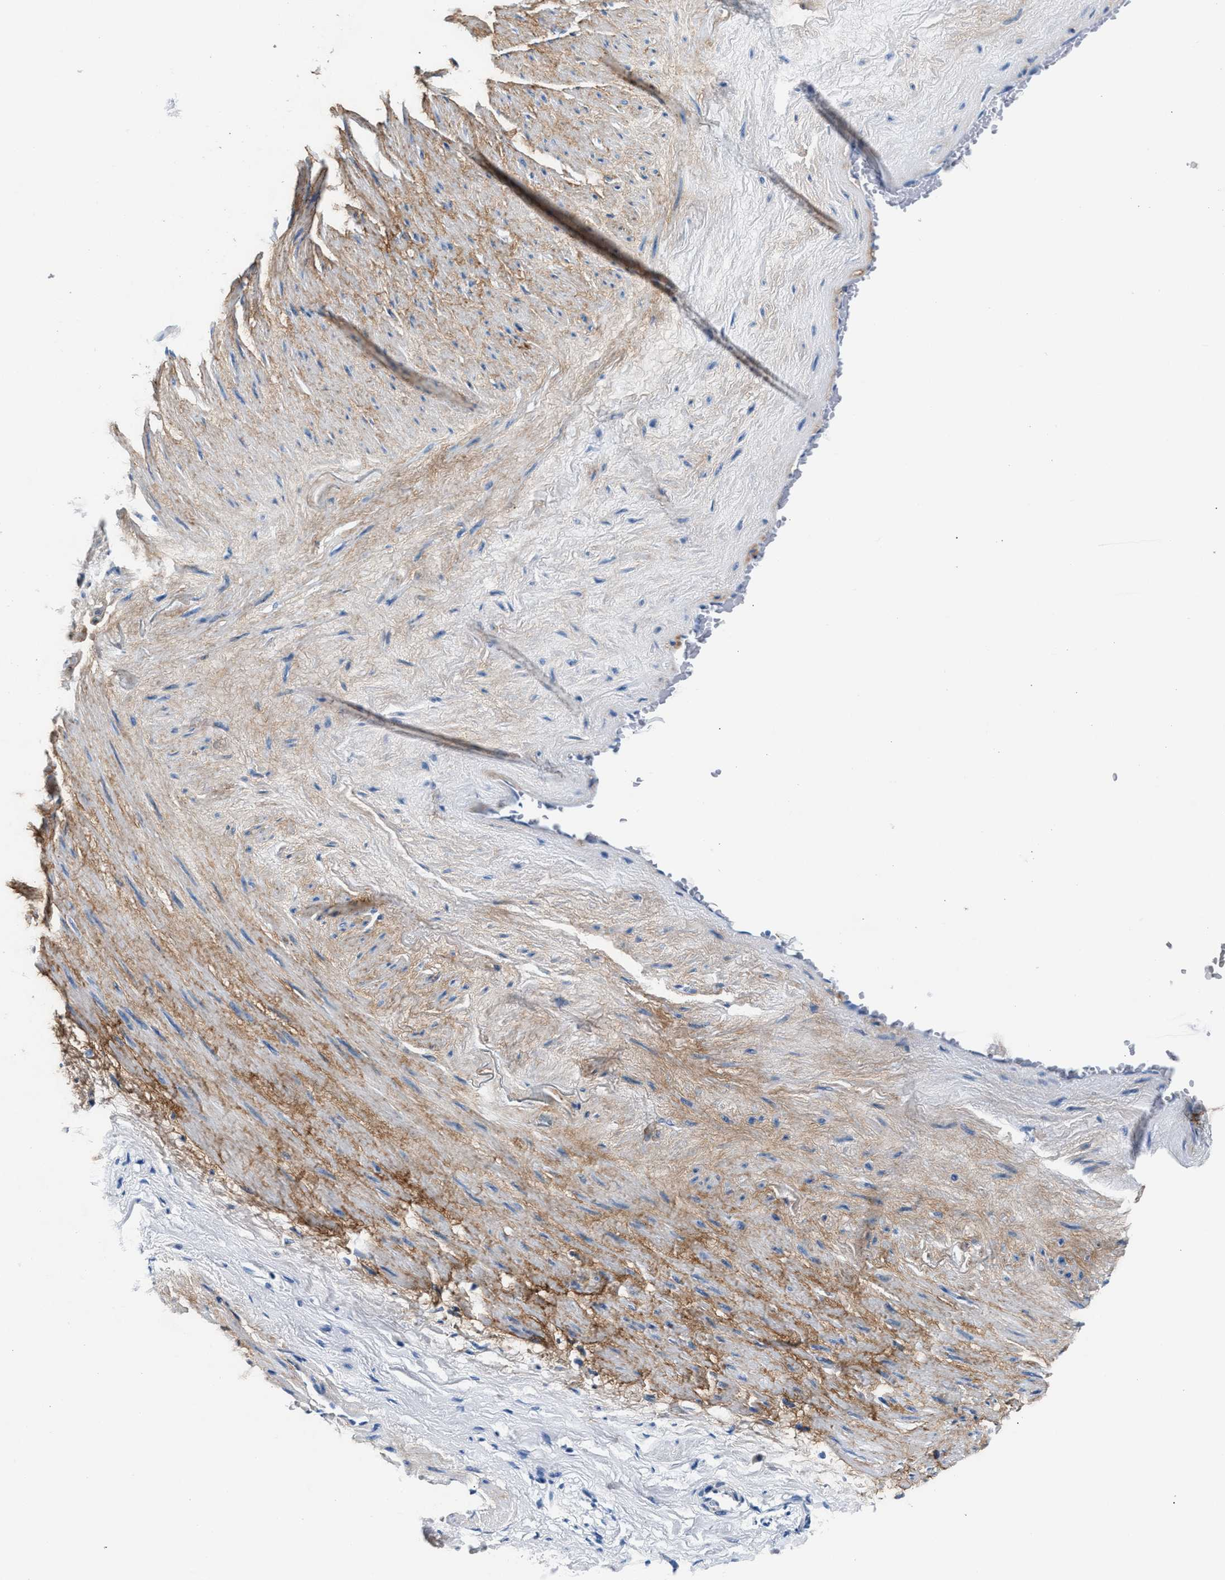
{"staining": {"intensity": "negative", "quantity": "none", "location": "none"}, "tissue": "adipose tissue", "cell_type": "Adipocytes", "image_type": "normal", "snomed": [{"axis": "morphology", "description": "Normal tissue, NOS"}, {"axis": "topography", "description": "Soft tissue"}, {"axis": "topography", "description": "Vascular tissue"}], "caption": "Immunohistochemistry (IHC) image of normal human adipose tissue stained for a protein (brown), which reveals no expression in adipocytes. (DAB immunohistochemistry visualized using brightfield microscopy, high magnification).", "gene": "TNR", "patient": {"sex": "female", "age": 35}}